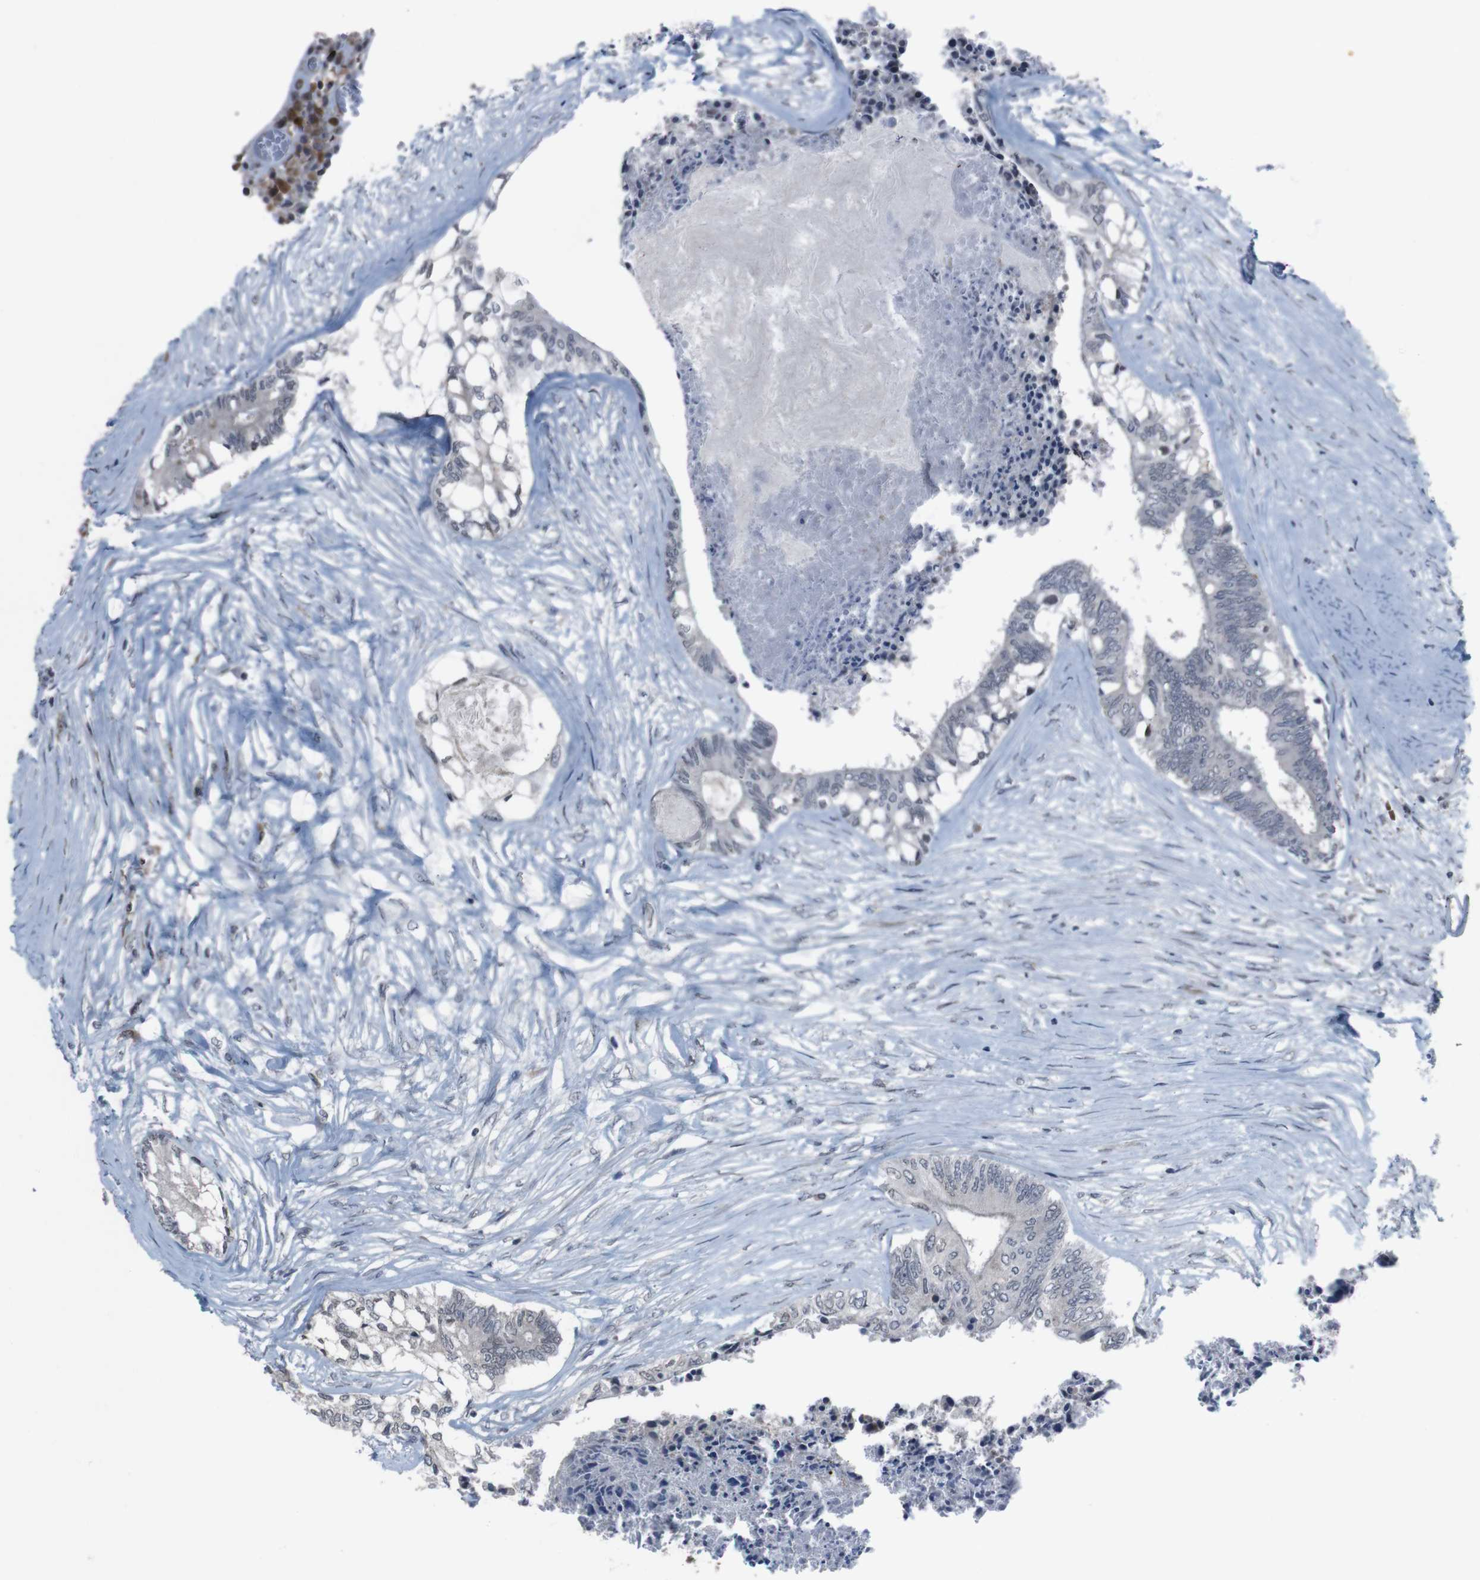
{"staining": {"intensity": "weak", "quantity": "<25%", "location": "nuclear"}, "tissue": "colorectal cancer", "cell_type": "Tumor cells", "image_type": "cancer", "snomed": [{"axis": "morphology", "description": "Adenocarcinoma, NOS"}, {"axis": "topography", "description": "Rectum"}], "caption": "Colorectal cancer was stained to show a protein in brown. There is no significant positivity in tumor cells. (DAB immunohistochemistry (IHC) visualized using brightfield microscopy, high magnification).", "gene": "SS18L1", "patient": {"sex": "male", "age": 63}}